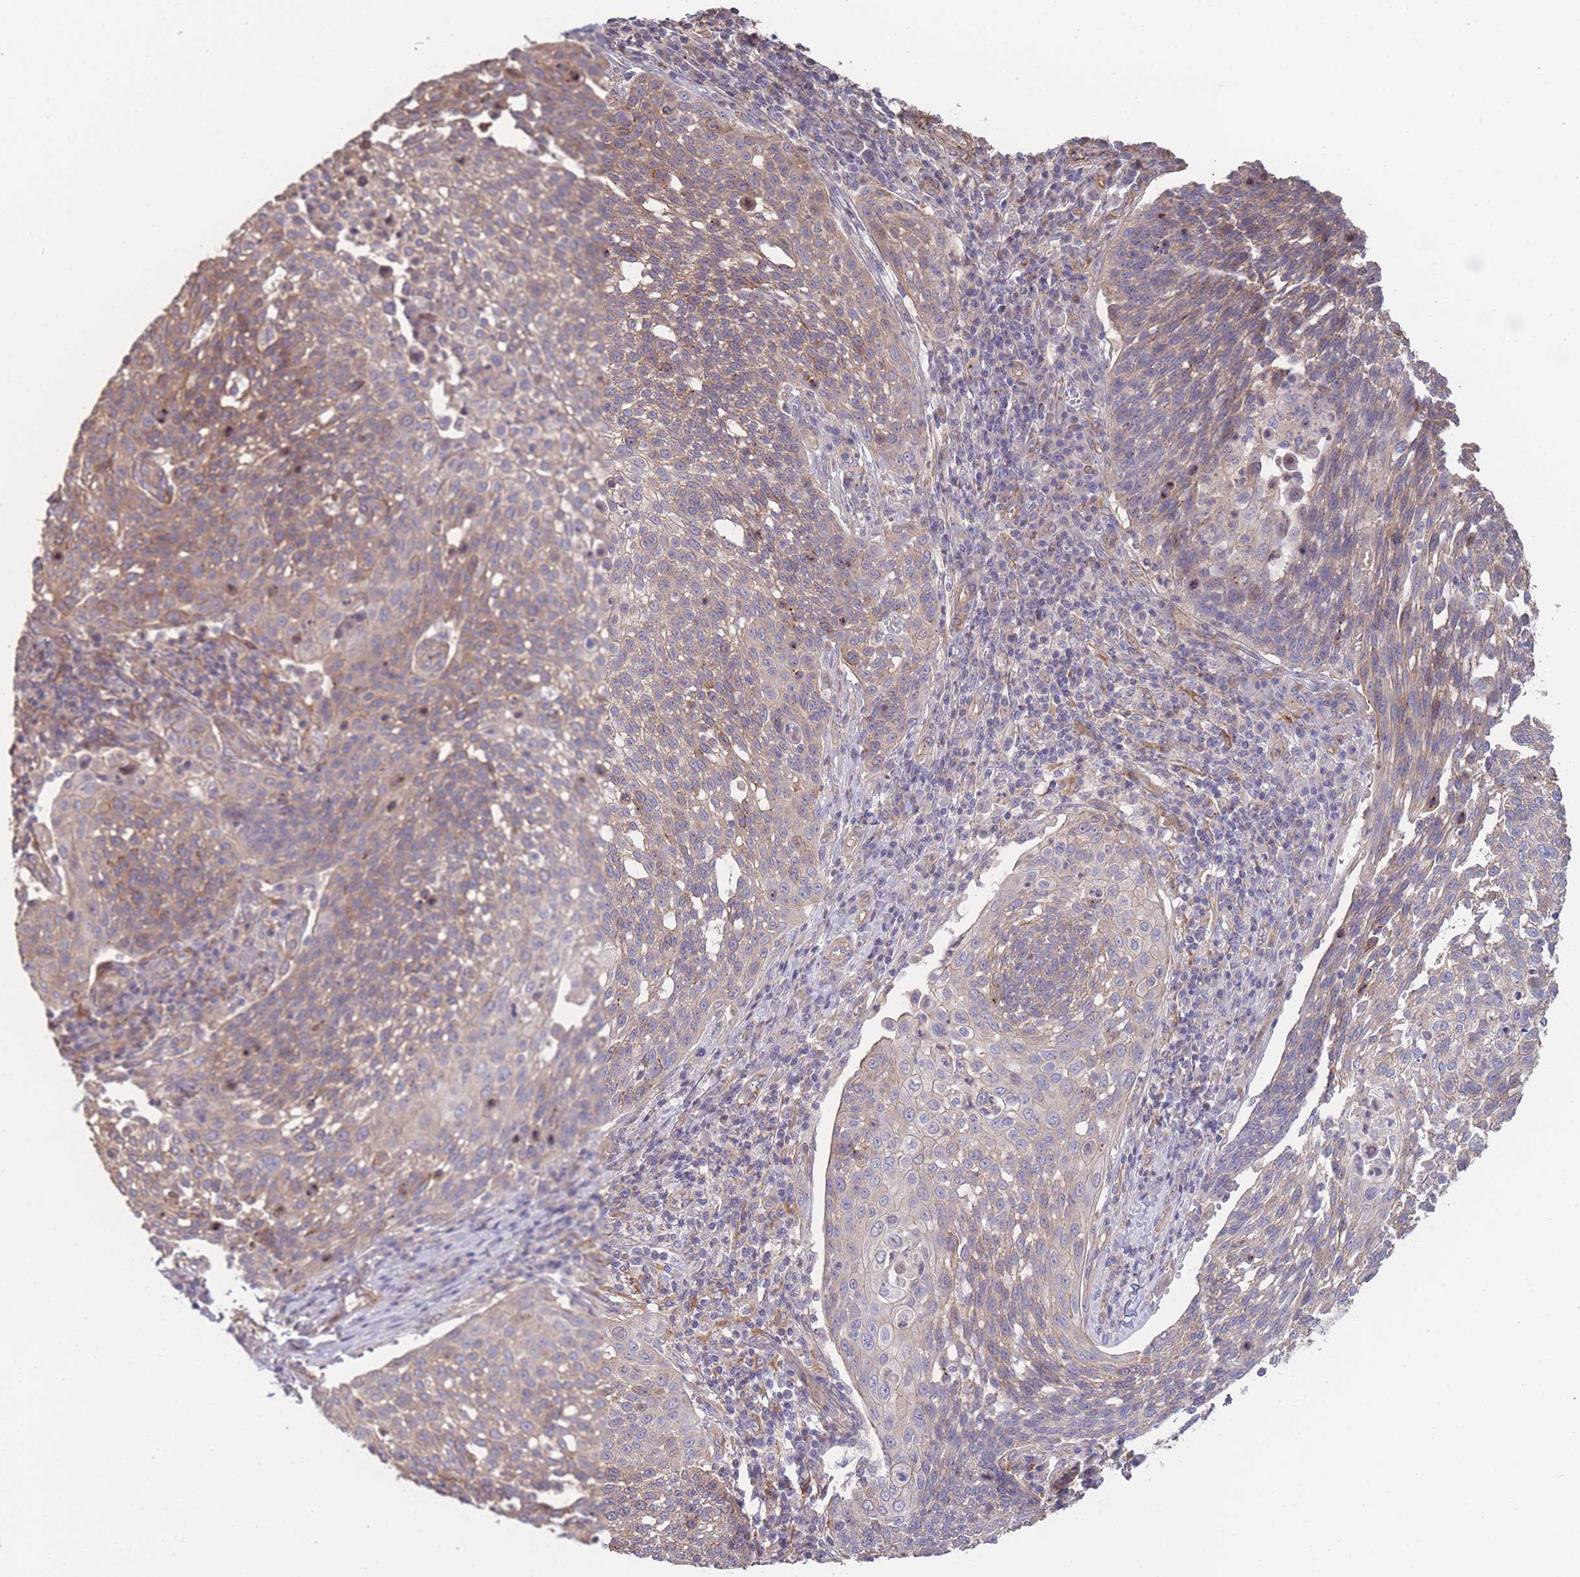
{"staining": {"intensity": "weak", "quantity": "25%-75%", "location": "cytoplasmic/membranous"}, "tissue": "cervical cancer", "cell_type": "Tumor cells", "image_type": "cancer", "snomed": [{"axis": "morphology", "description": "Squamous cell carcinoma, NOS"}, {"axis": "topography", "description": "Cervix"}], "caption": "This micrograph shows immunohistochemistry (IHC) staining of human squamous cell carcinoma (cervical), with low weak cytoplasmic/membranous expression in approximately 25%-75% of tumor cells.", "gene": "STEAP3", "patient": {"sex": "female", "age": 34}}